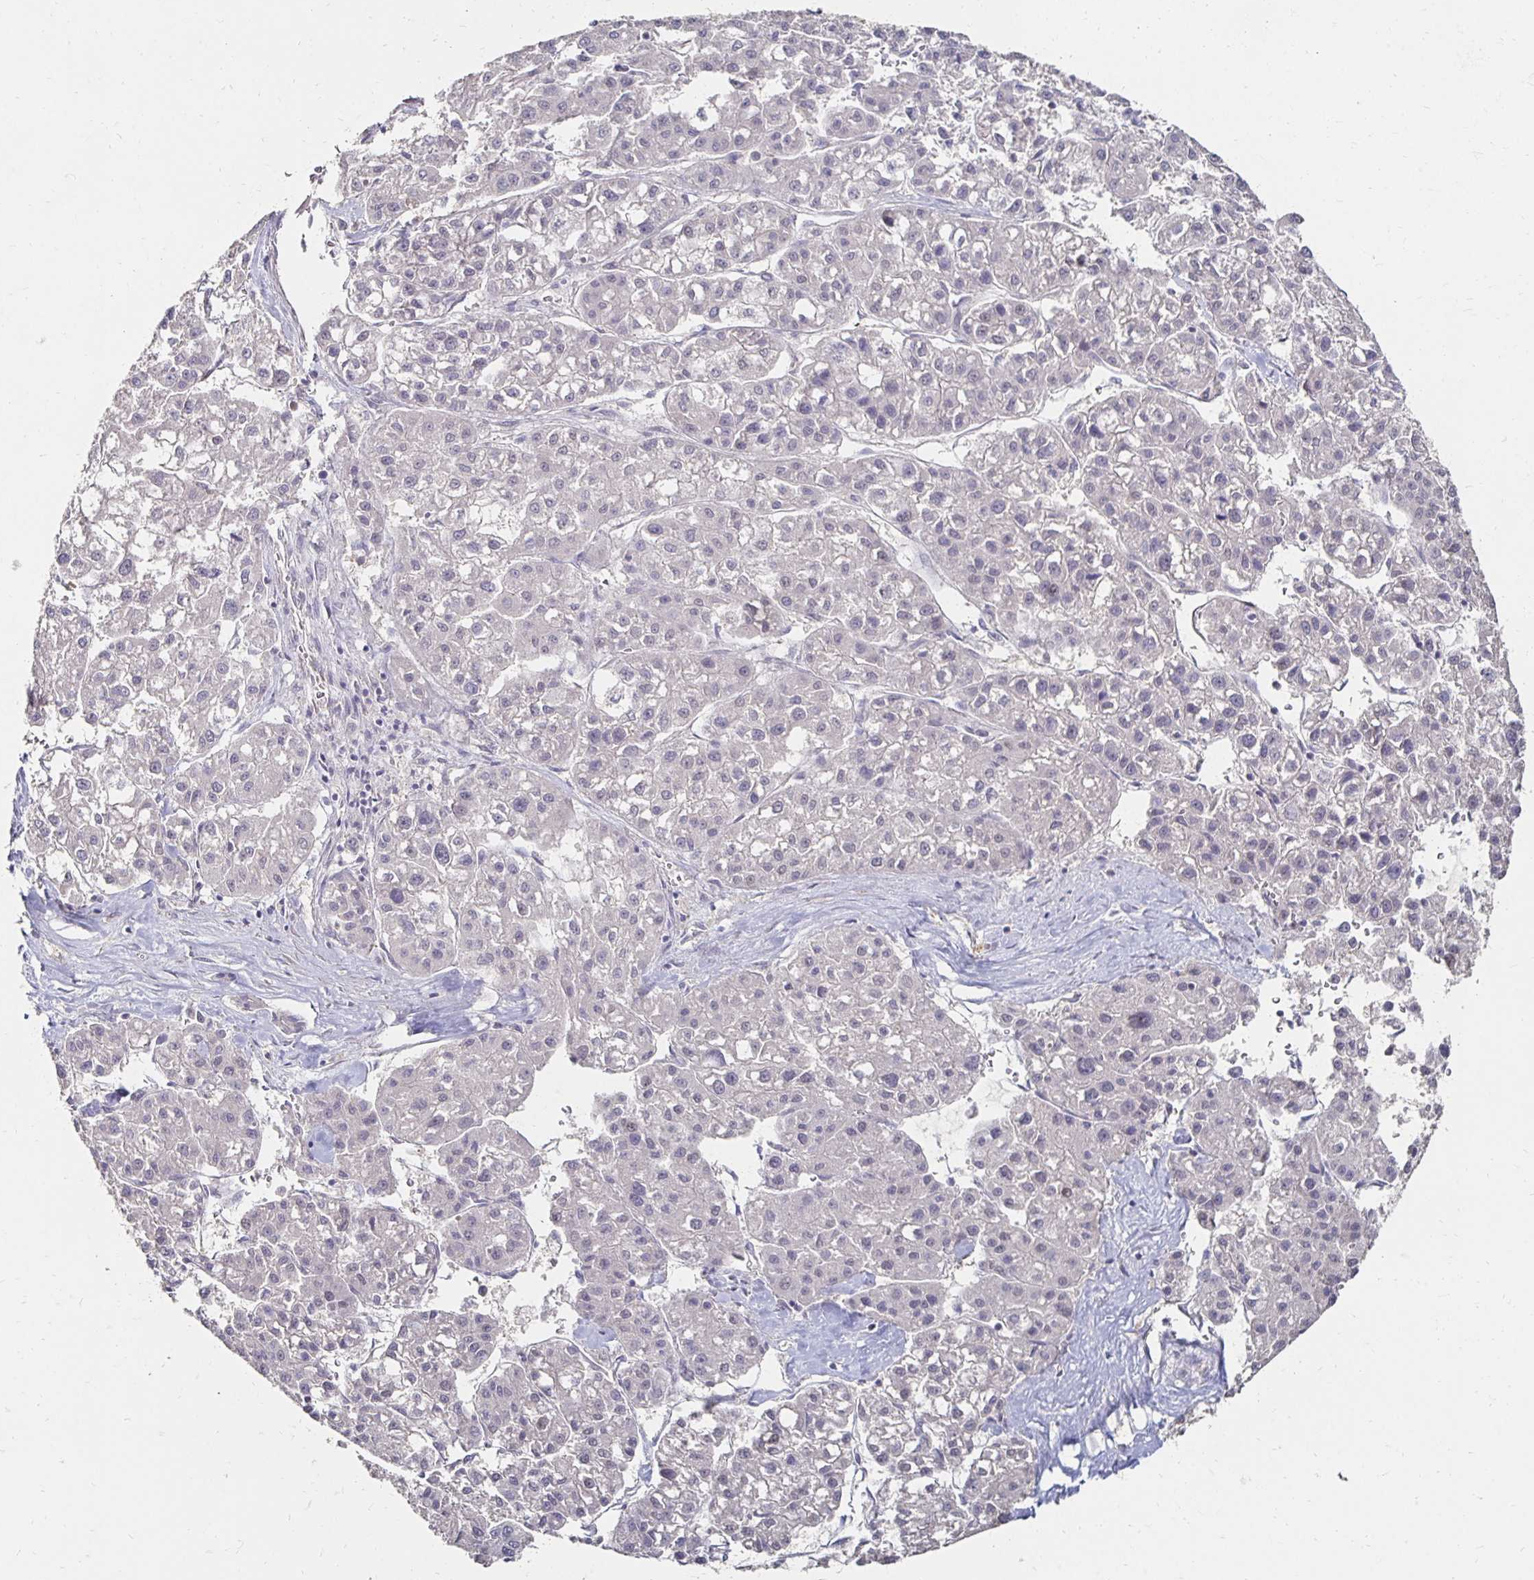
{"staining": {"intensity": "negative", "quantity": "none", "location": "none"}, "tissue": "liver cancer", "cell_type": "Tumor cells", "image_type": "cancer", "snomed": [{"axis": "morphology", "description": "Carcinoma, Hepatocellular, NOS"}, {"axis": "topography", "description": "Liver"}], "caption": "Liver cancer (hepatocellular carcinoma) was stained to show a protein in brown. There is no significant positivity in tumor cells.", "gene": "ZNF727", "patient": {"sex": "male", "age": 73}}